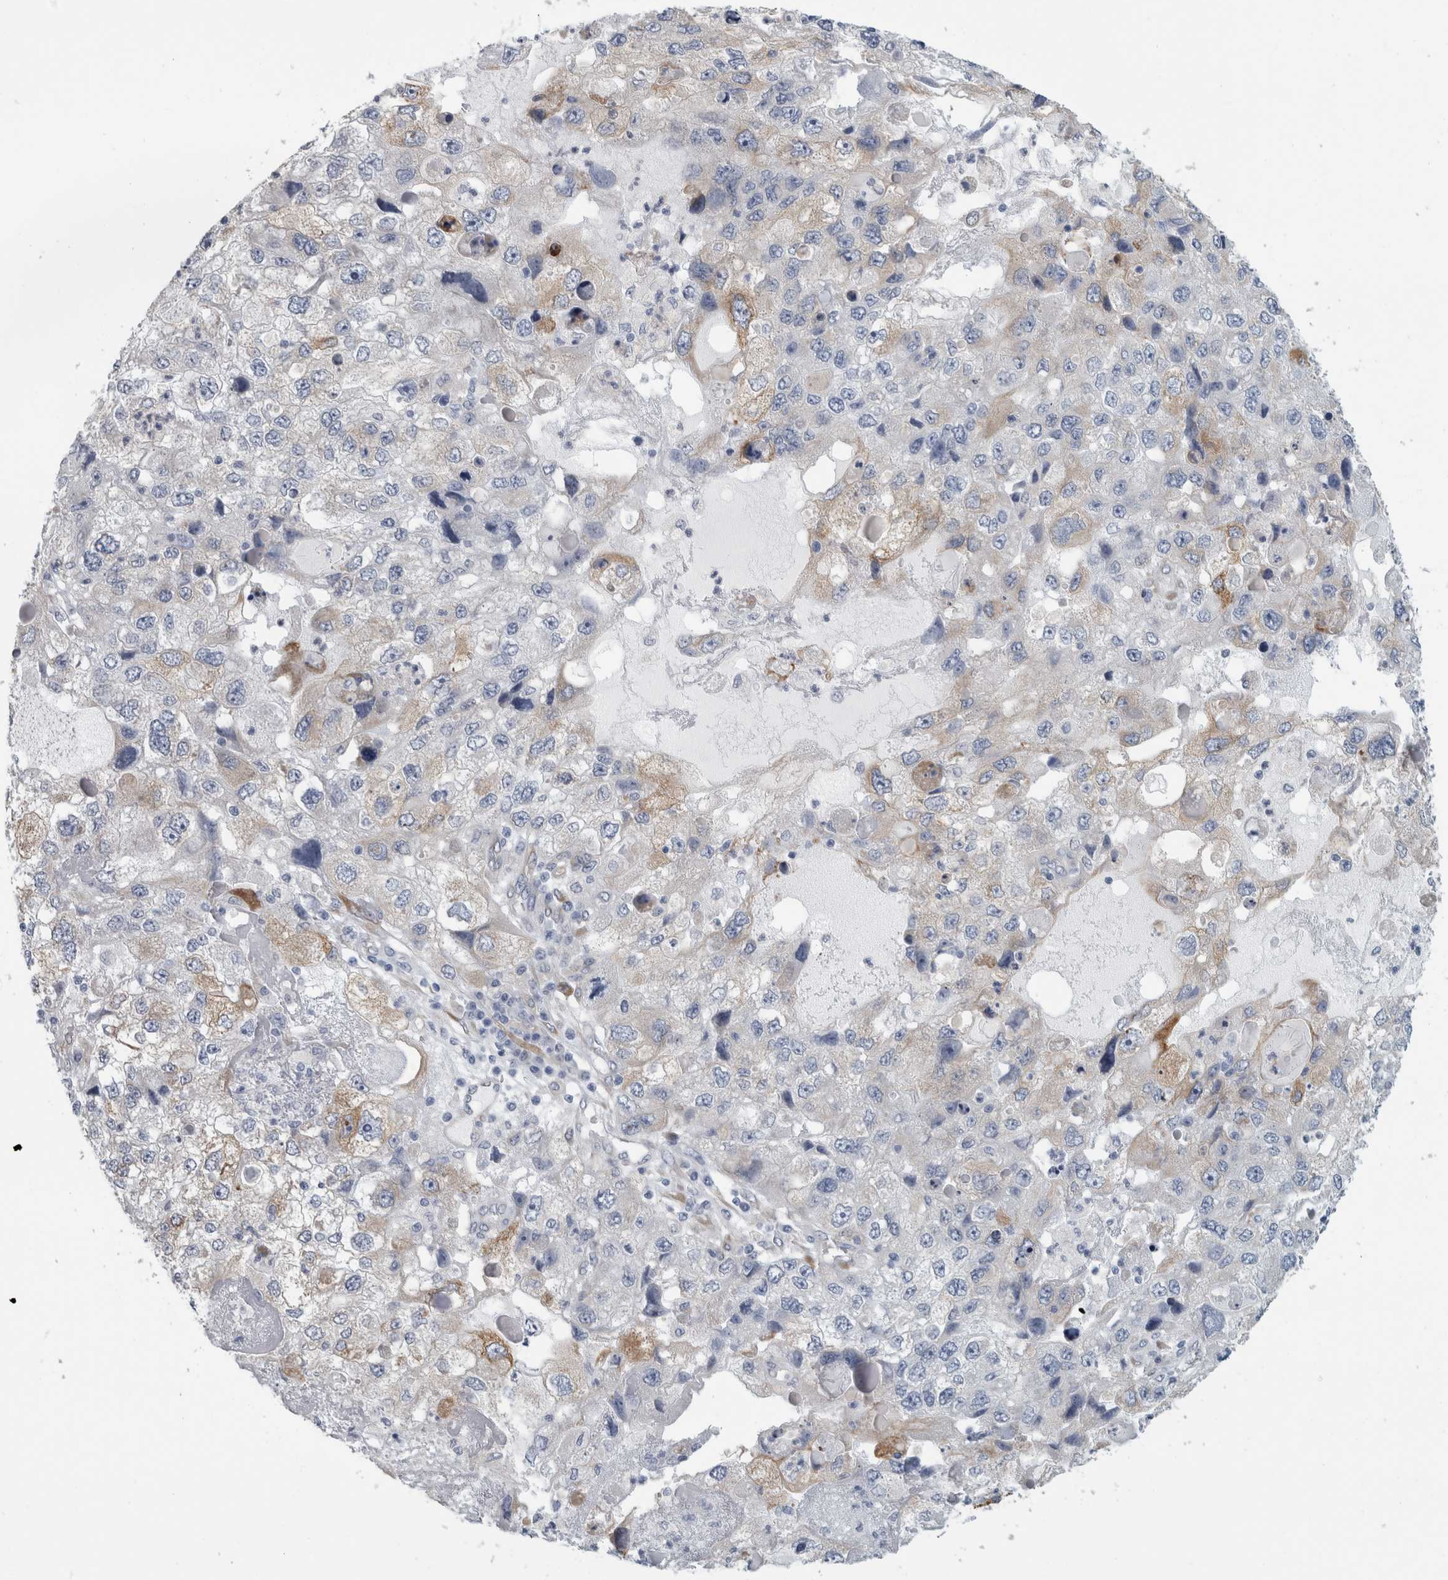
{"staining": {"intensity": "weak", "quantity": "<25%", "location": "cytoplasmic/membranous"}, "tissue": "endometrial cancer", "cell_type": "Tumor cells", "image_type": "cancer", "snomed": [{"axis": "morphology", "description": "Adenocarcinoma, NOS"}, {"axis": "topography", "description": "Endometrium"}], "caption": "DAB (3,3'-diaminobenzidine) immunohistochemical staining of endometrial cancer (adenocarcinoma) displays no significant expression in tumor cells. (Immunohistochemistry, brightfield microscopy, high magnification).", "gene": "B3GNT3", "patient": {"sex": "female", "age": 49}}